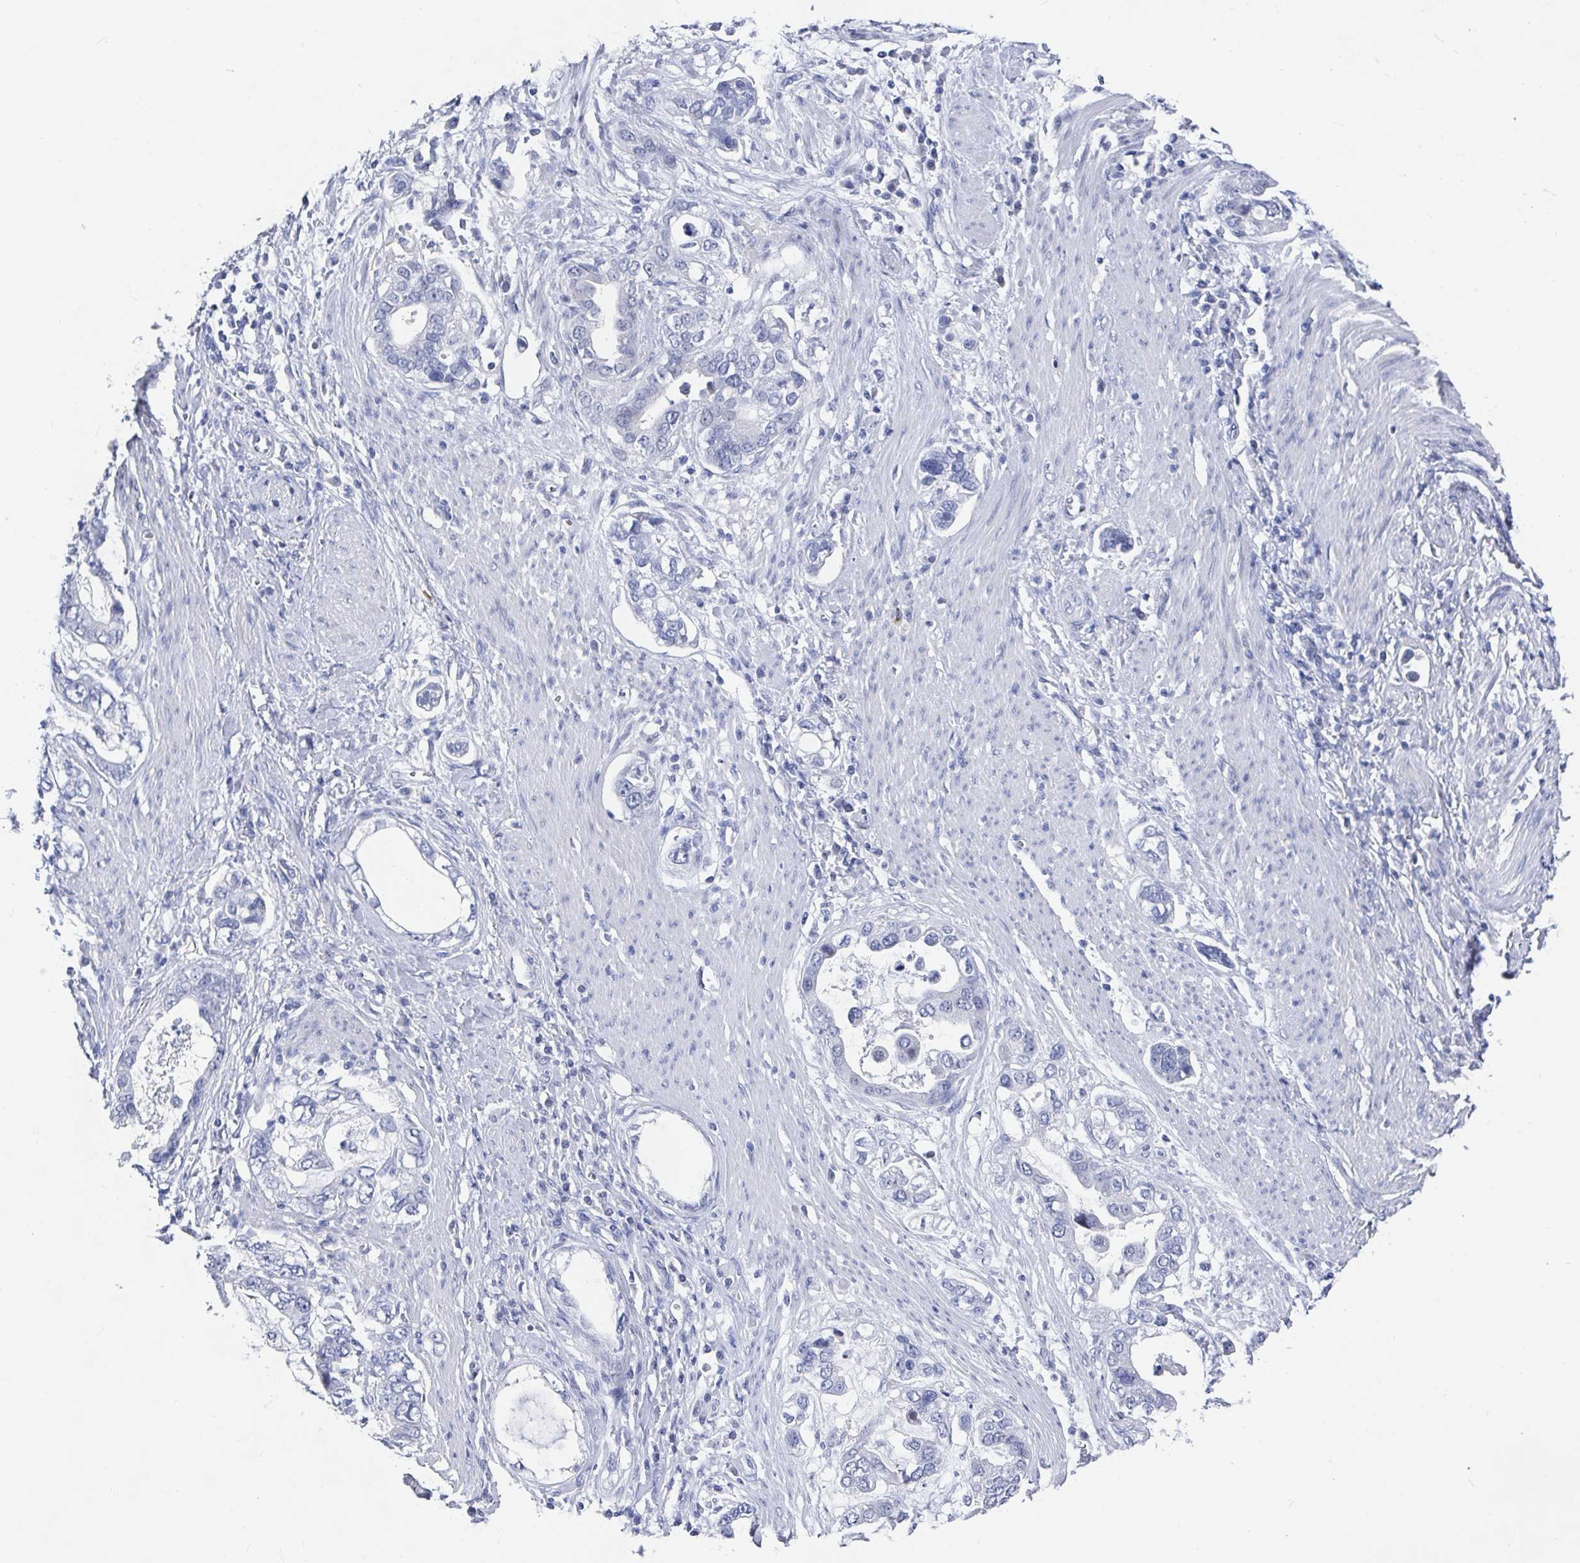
{"staining": {"intensity": "negative", "quantity": "none", "location": "none"}, "tissue": "stomach cancer", "cell_type": "Tumor cells", "image_type": "cancer", "snomed": [{"axis": "morphology", "description": "Adenocarcinoma, NOS"}, {"axis": "topography", "description": "Stomach, lower"}], "caption": "Stomach cancer (adenocarcinoma) was stained to show a protein in brown. There is no significant positivity in tumor cells.", "gene": "CAMKV", "patient": {"sex": "female", "age": 93}}